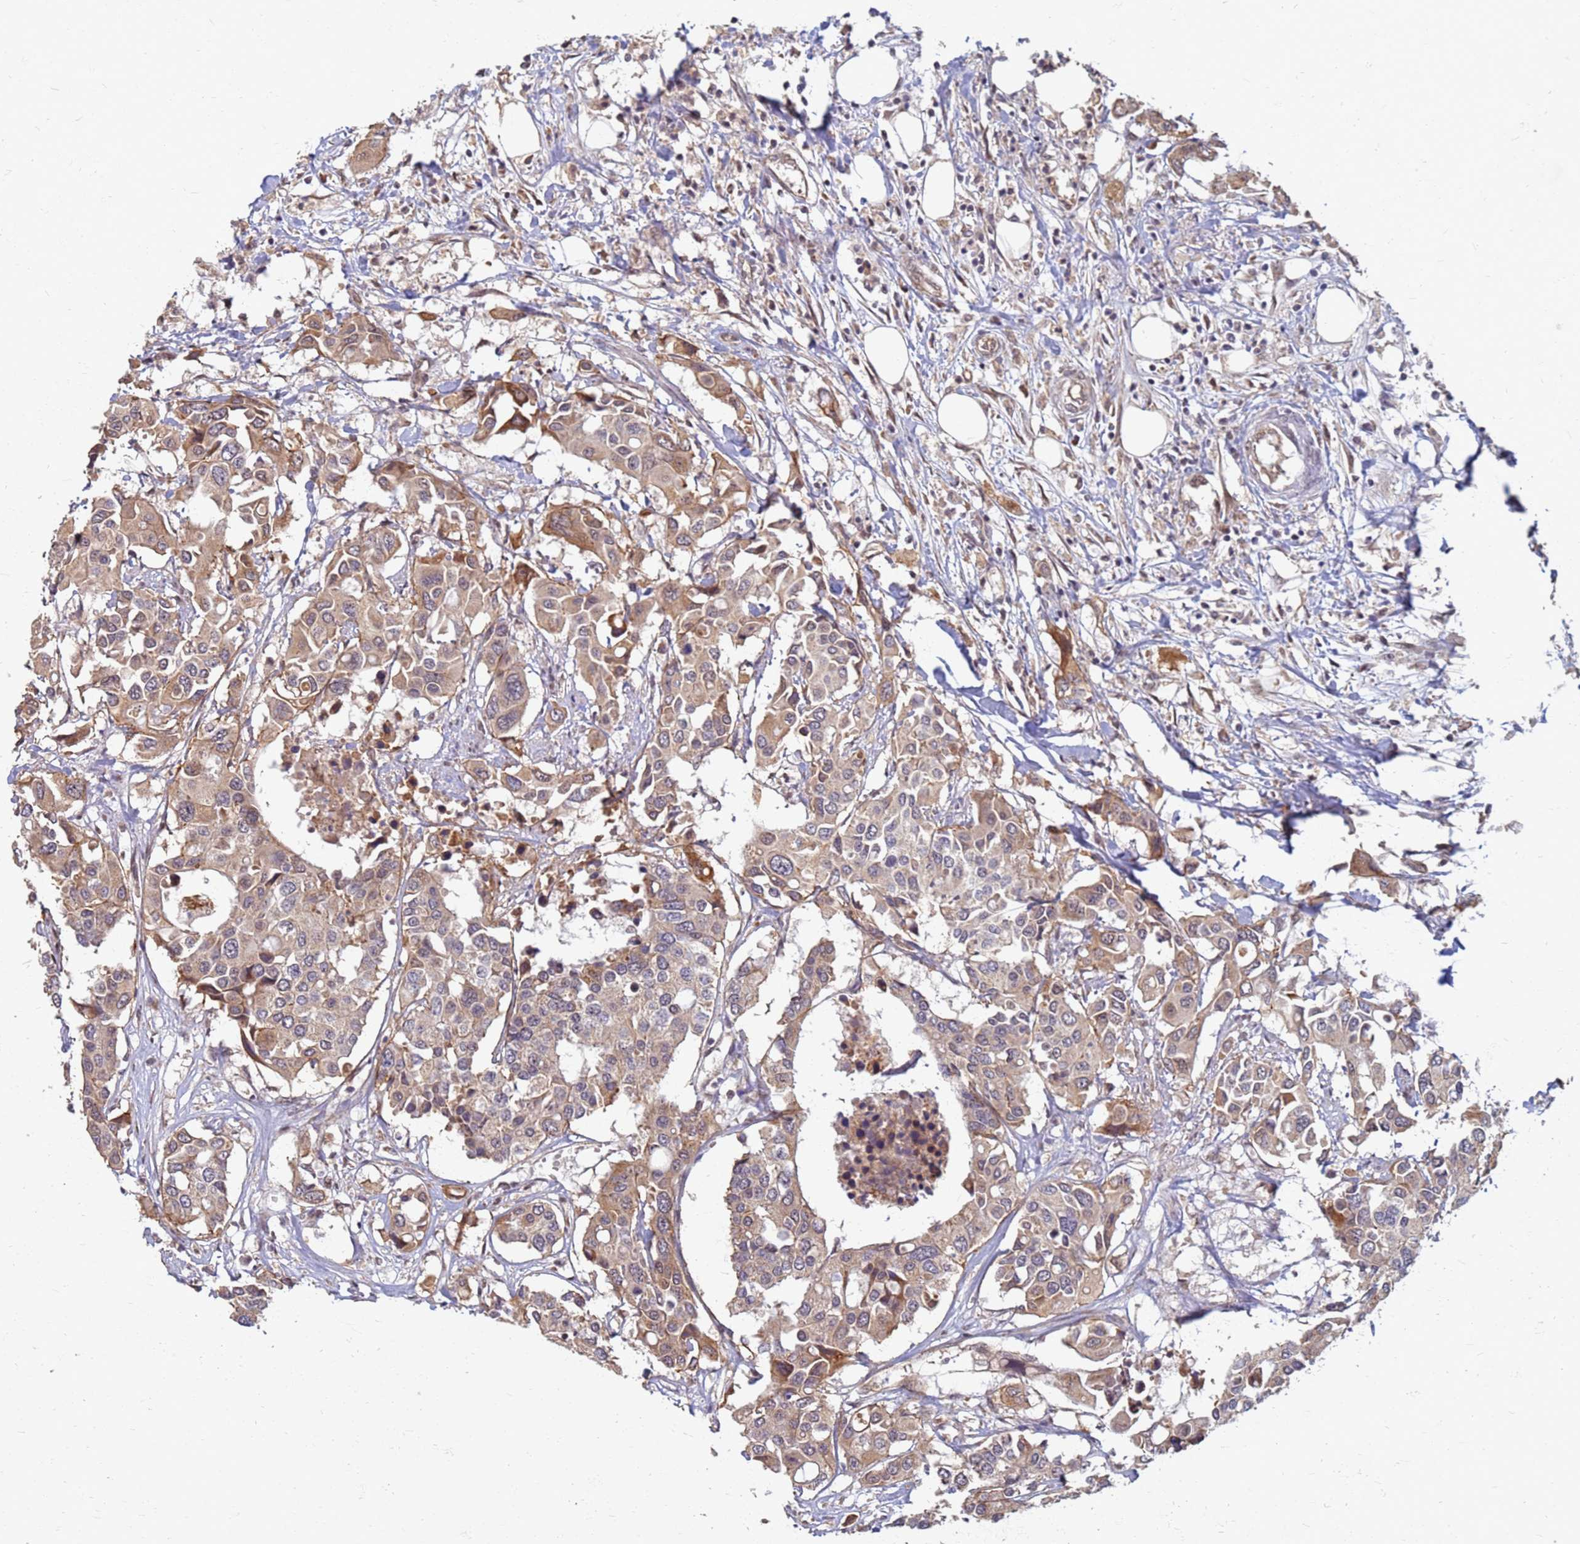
{"staining": {"intensity": "moderate", "quantity": ">75%", "location": "cytoplasmic/membranous"}, "tissue": "colorectal cancer", "cell_type": "Tumor cells", "image_type": "cancer", "snomed": [{"axis": "morphology", "description": "Adenocarcinoma, NOS"}, {"axis": "topography", "description": "Colon"}], "caption": "High-power microscopy captured an IHC micrograph of colorectal cancer, revealing moderate cytoplasmic/membranous positivity in about >75% of tumor cells. (DAB (3,3'-diaminobenzidine) IHC with brightfield microscopy, high magnification).", "gene": "ITGB4", "patient": {"sex": "male", "age": 77}}